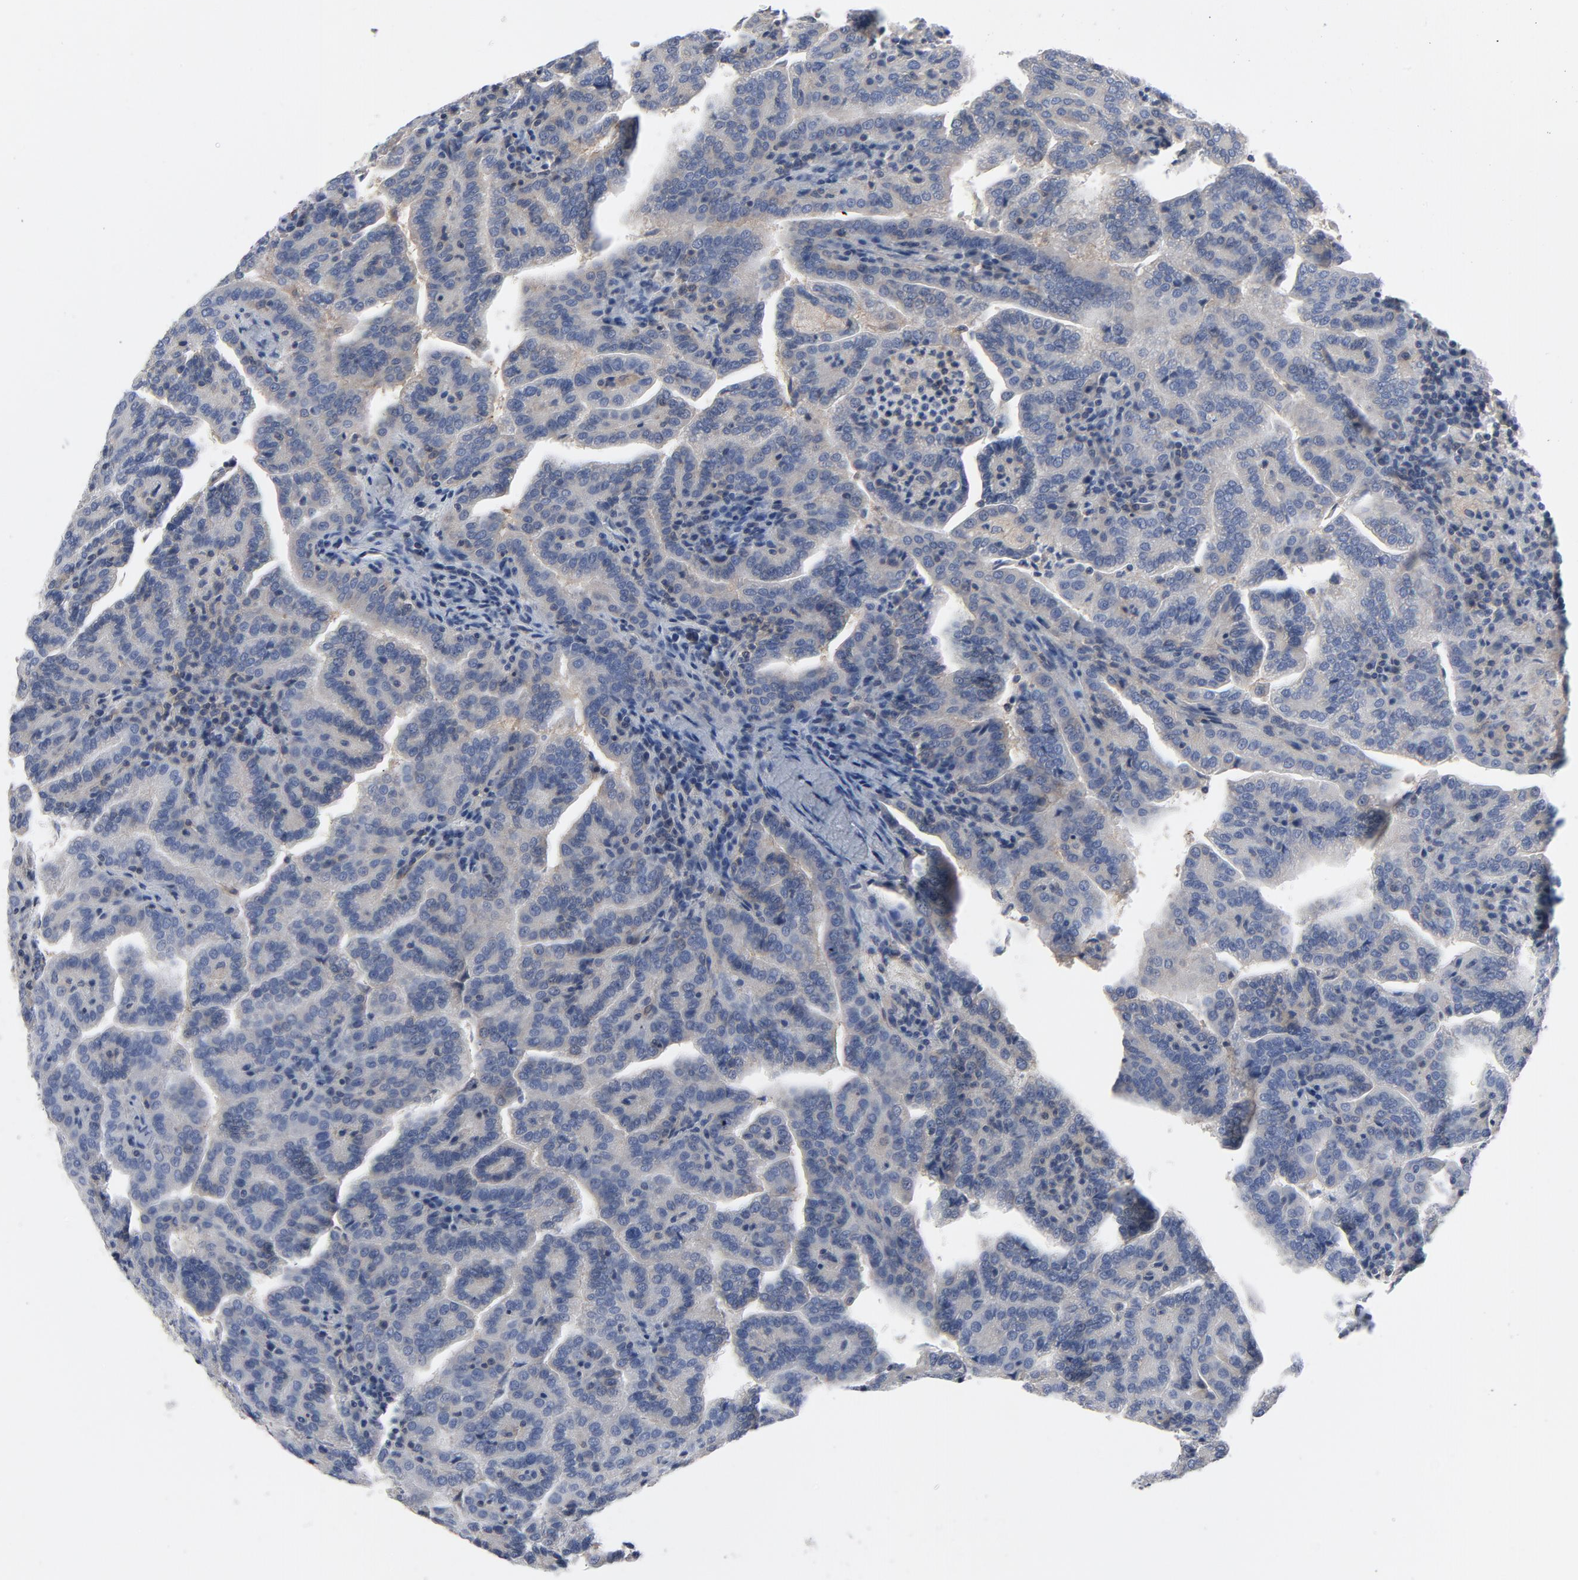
{"staining": {"intensity": "moderate", "quantity": "25%-75%", "location": "cytoplasmic/membranous"}, "tissue": "renal cancer", "cell_type": "Tumor cells", "image_type": "cancer", "snomed": [{"axis": "morphology", "description": "Adenocarcinoma, NOS"}, {"axis": "topography", "description": "Kidney"}], "caption": "Protein expression analysis of human renal cancer (adenocarcinoma) reveals moderate cytoplasmic/membranous expression in about 25%-75% of tumor cells.", "gene": "DYNLT3", "patient": {"sex": "male", "age": 61}}